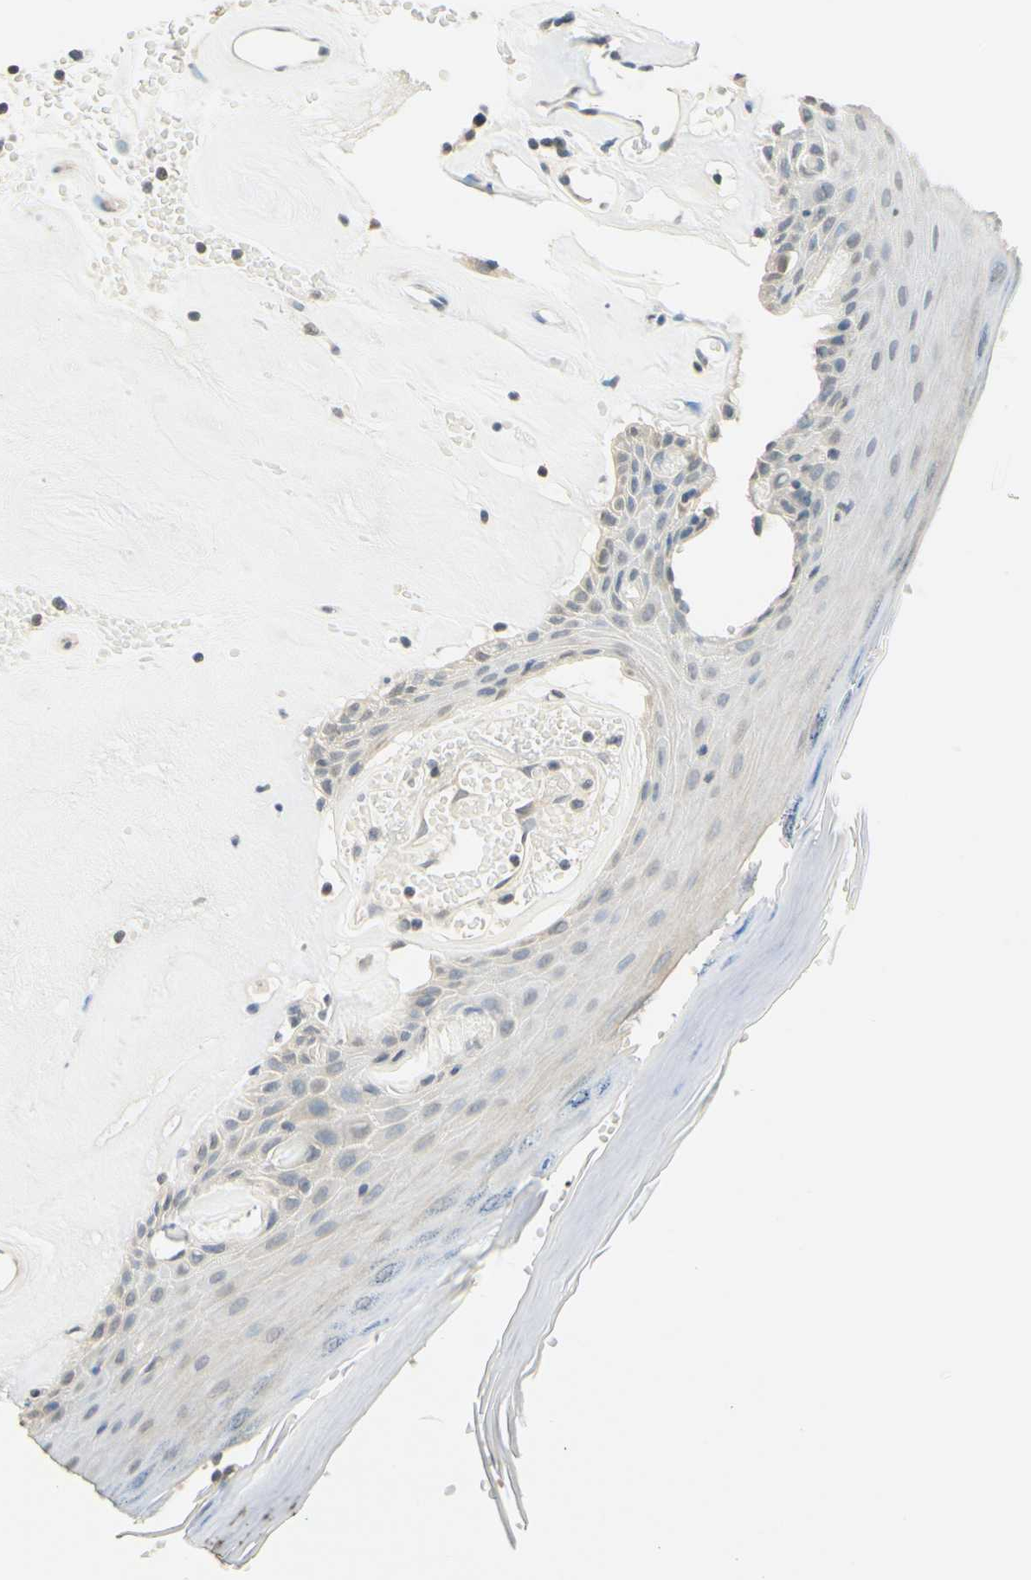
{"staining": {"intensity": "weak", "quantity": "<25%", "location": "cytoplasmic/membranous"}, "tissue": "skin", "cell_type": "Epidermal cells", "image_type": "normal", "snomed": [{"axis": "morphology", "description": "Normal tissue, NOS"}, {"axis": "morphology", "description": "Inflammation, NOS"}, {"axis": "topography", "description": "Vulva"}], "caption": "This is a micrograph of IHC staining of normal skin, which shows no expression in epidermal cells. (Brightfield microscopy of DAB (3,3'-diaminobenzidine) immunohistochemistry at high magnification).", "gene": "MAG", "patient": {"sex": "female", "age": 84}}